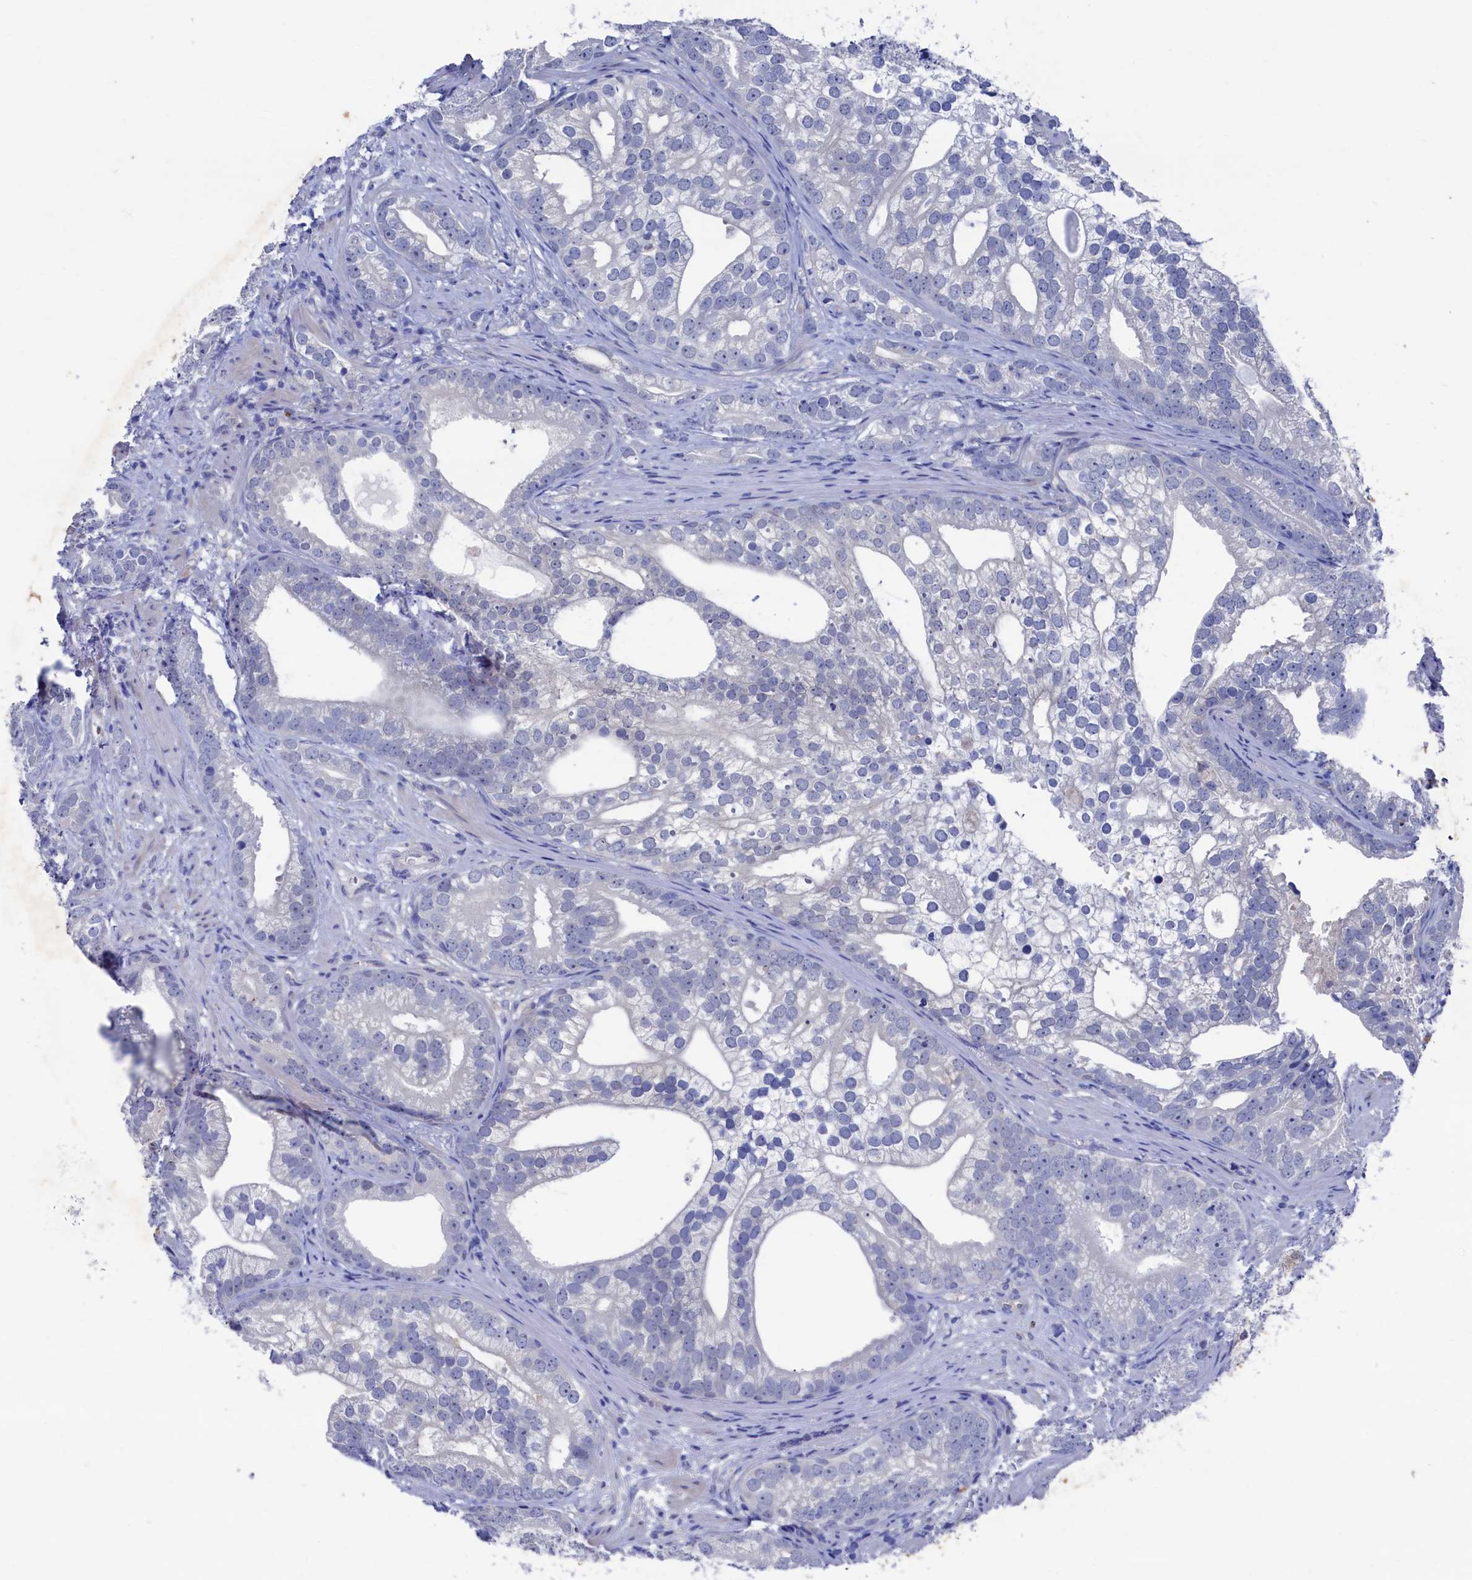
{"staining": {"intensity": "negative", "quantity": "none", "location": "none"}, "tissue": "prostate cancer", "cell_type": "Tumor cells", "image_type": "cancer", "snomed": [{"axis": "morphology", "description": "Adenocarcinoma, High grade"}, {"axis": "topography", "description": "Prostate"}], "caption": "Image shows no protein positivity in tumor cells of prostate cancer (adenocarcinoma (high-grade)) tissue. Brightfield microscopy of IHC stained with DAB (brown) and hematoxylin (blue), captured at high magnification.", "gene": "RNH1", "patient": {"sex": "male", "age": 75}}